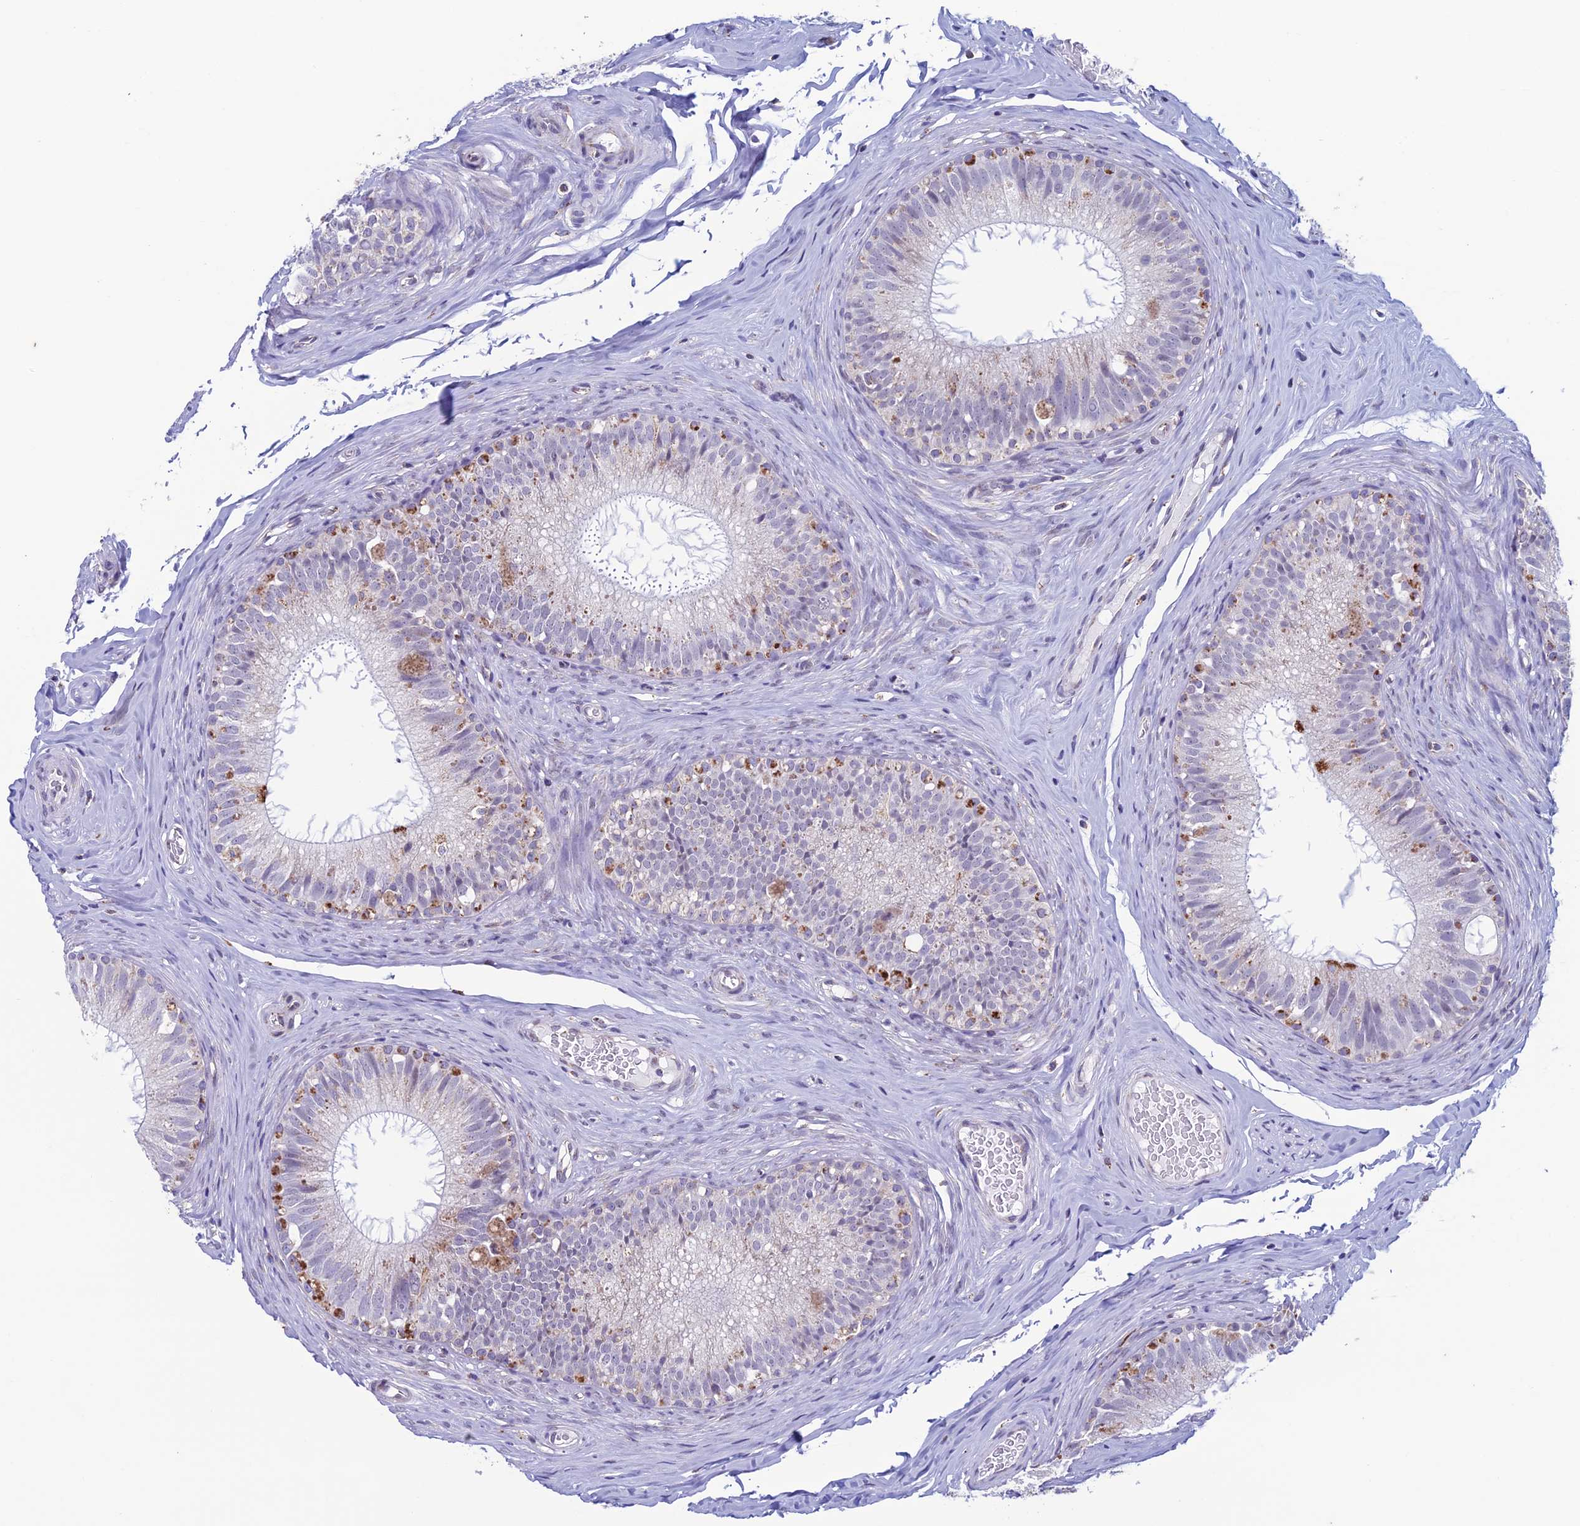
{"staining": {"intensity": "moderate", "quantity": "<25%", "location": "cytoplasmic/membranous"}, "tissue": "epididymis", "cell_type": "Glandular cells", "image_type": "normal", "snomed": [{"axis": "morphology", "description": "Normal tissue, NOS"}, {"axis": "topography", "description": "Epididymis"}], "caption": "Epididymis stained for a protein exhibits moderate cytoplasmic/membranous positivity in glandular cells. The staining was performed using DAB (3,3'-diaminobenzidine) to visualize the protein expression in brown, while the nuclei were stained in blue with hematoxylin (Magnification: 20x).", "gene": "ZNG1A", "patient": {"sex": "male", "age": 34}}